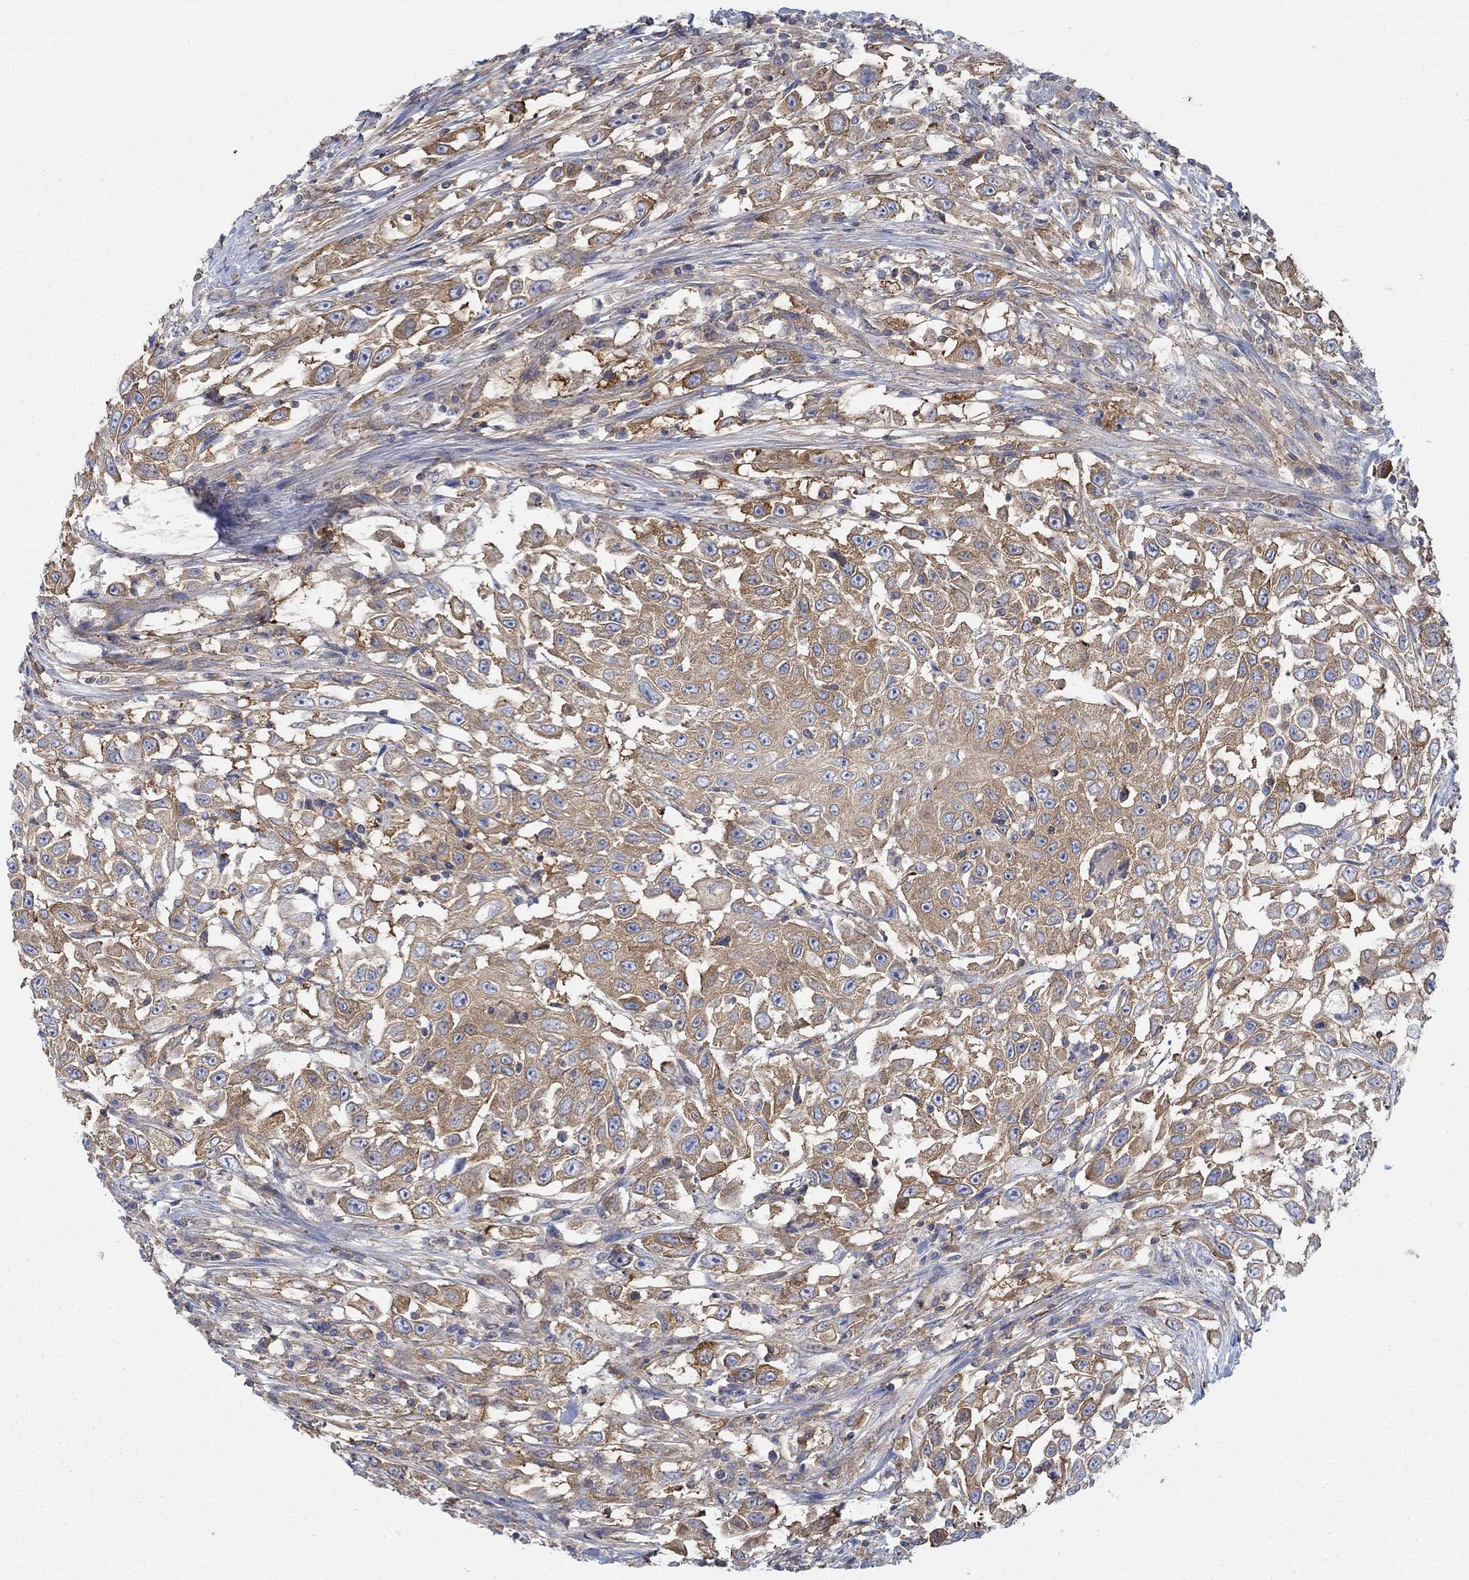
{"staining": {"intensity": "moderate", "quantity": ">75%", "location": "cytoplasmic/membranous"}, "tissue": "urothelial cancer", "cell_type": "Tumor cells", "image_type": "cancer", "snomed": [{"axis": "morphology", "description": "Urothelial carcinoma, High grade"}, {"axis": "topography", "description": "Urinary bladder"}], "caption": "A micrograph showing moderate cytoplasmic/membranous expression in about >75% of tumor cells in urothelial cancer, as visualized by brown immunohistochemical staining.", "gene": "SPAG9", "patient": {"sex": "female", "age": 56}}